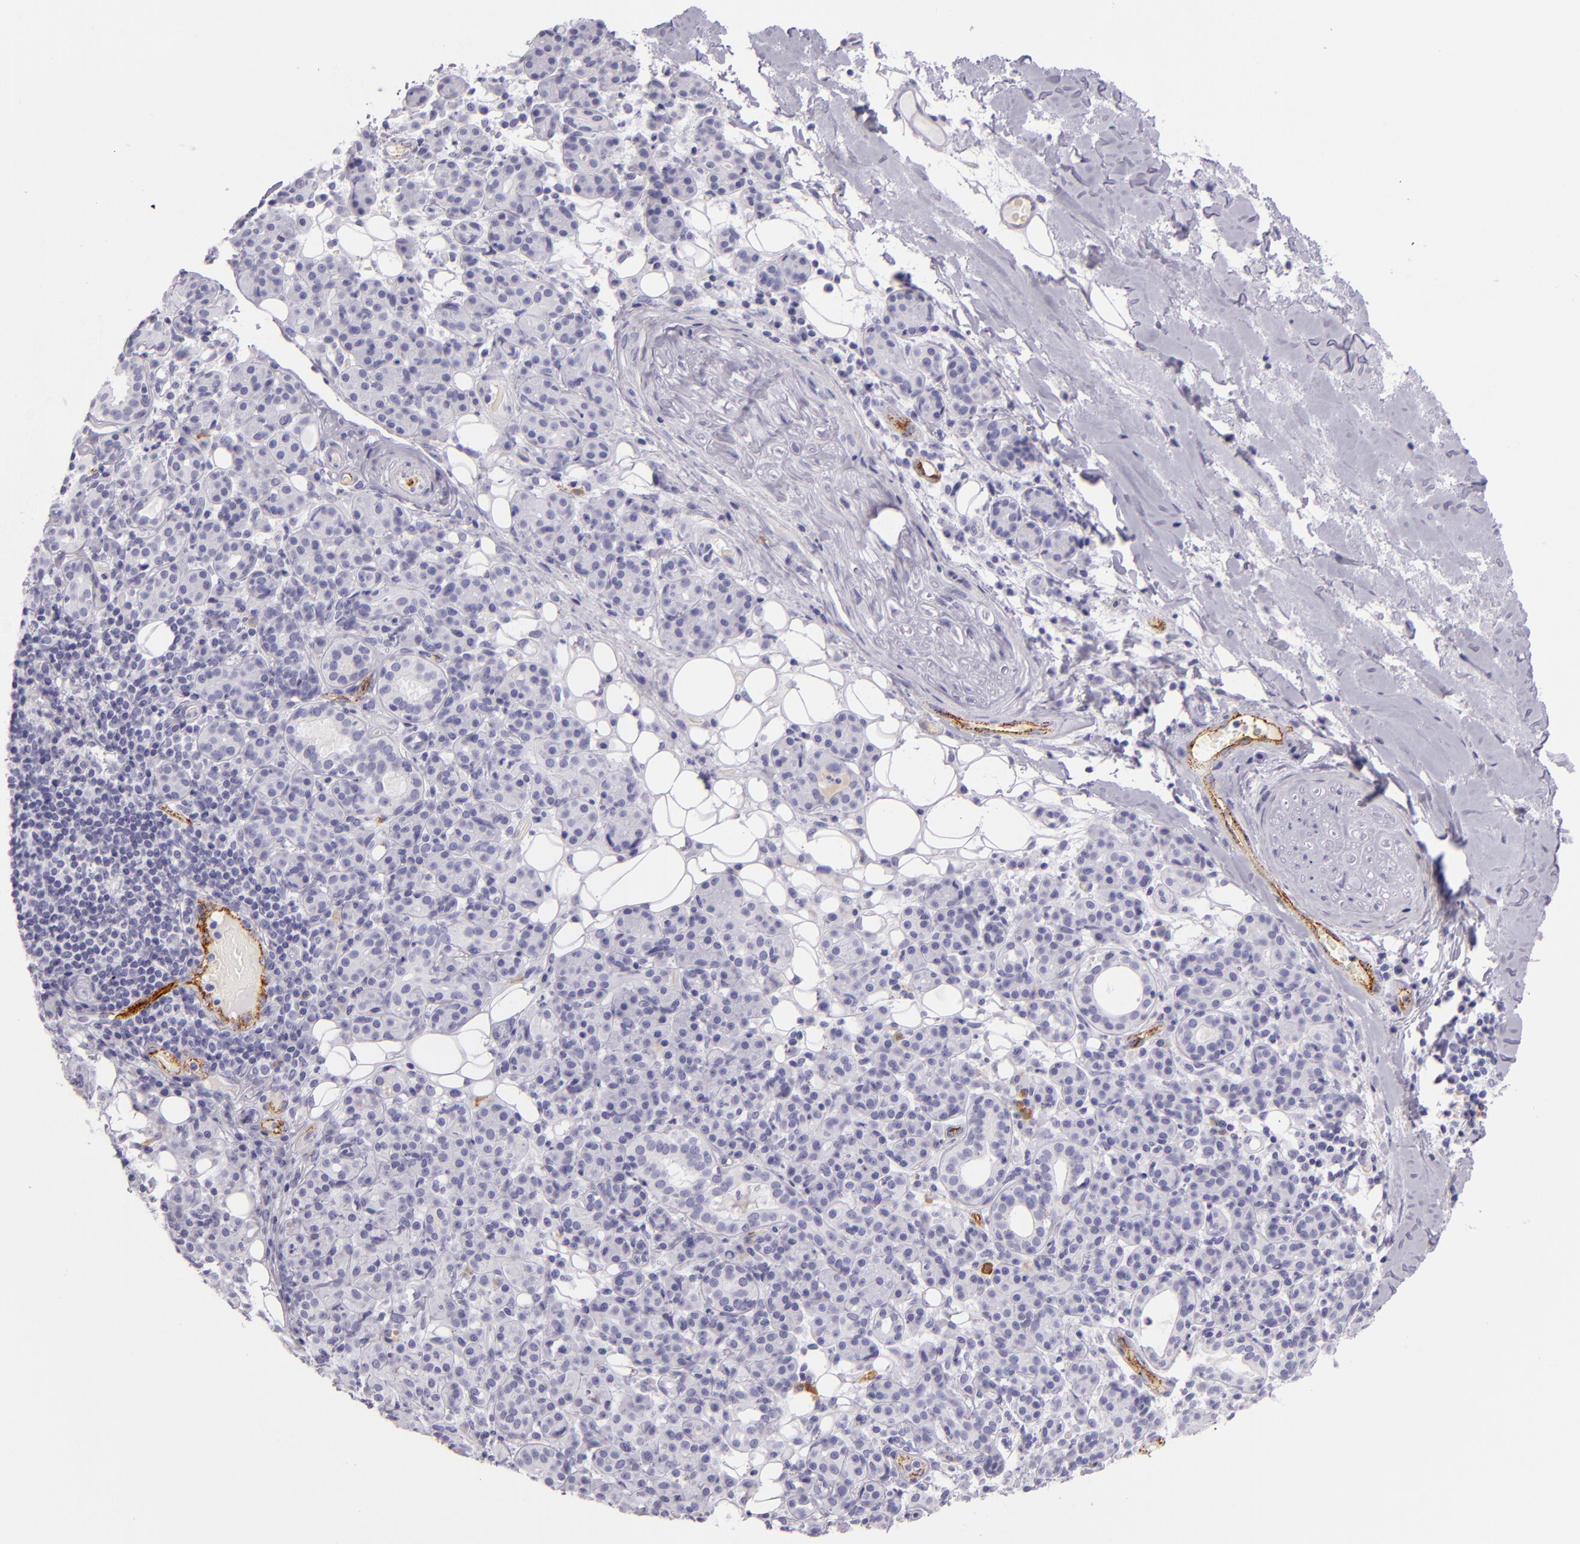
{"staining": {"intensity": "negative", "quantity": "none", "location": "none"}, "tissue": "skin cancer", "cell_type": "Tumor cells", "image_type": "cancer", "snomed": [{"axis": "morphology", "description": "Squamous cell carcinoma, NOS"}, {"axis": "topography", "description": "Skin"}], "caption": "Tumor cells show no significant protein expression in squamous cell carcinoma (skin).", "gene": "SELP", "patient": {"sex": "male", "age": 84}}